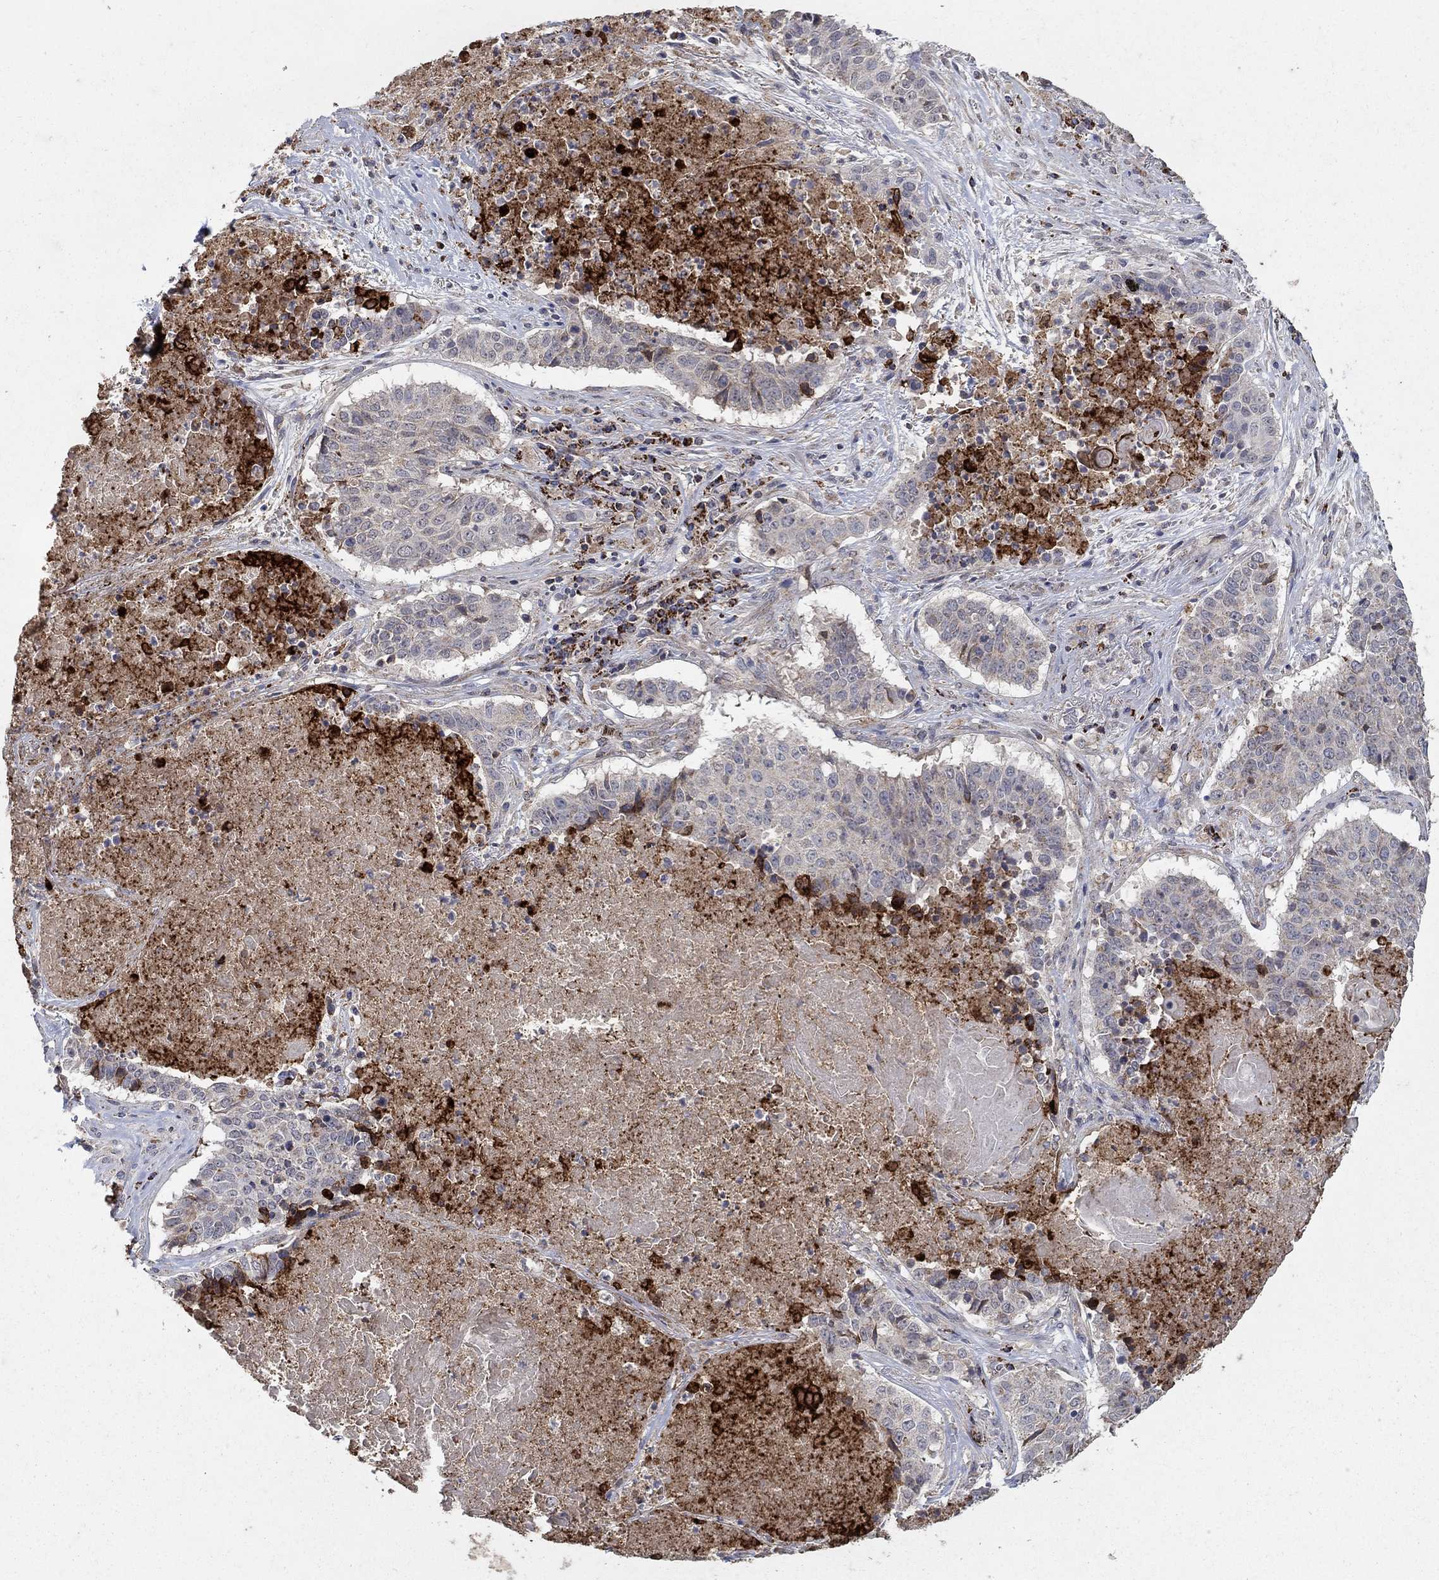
{"staining": {"intensity": "weak", "quantity": "25%-75%", "location": "cytoplasmic/membranous"}, "tissue": "lung cancer", "cell_type": "Tumor cells", "image_type": "cancer", "snomed": [{"axis": "morphology", "description": "Squamous cell carcinoma, NOS"}, {"axis": "topography", "description": "Lung"}], "caption": "Lung cancer (squamous cell carcinoma) tissue shows weak cytoplasmic/membranous expression in about 25%-75% of tumor cells, visualized by immunohistochemistry. Immunohistochemistry stains the protein of interest in brown and the nuclei are stained blue.", "gene": "GPSM1", "patient": {"sex": "male", "age": 64}}